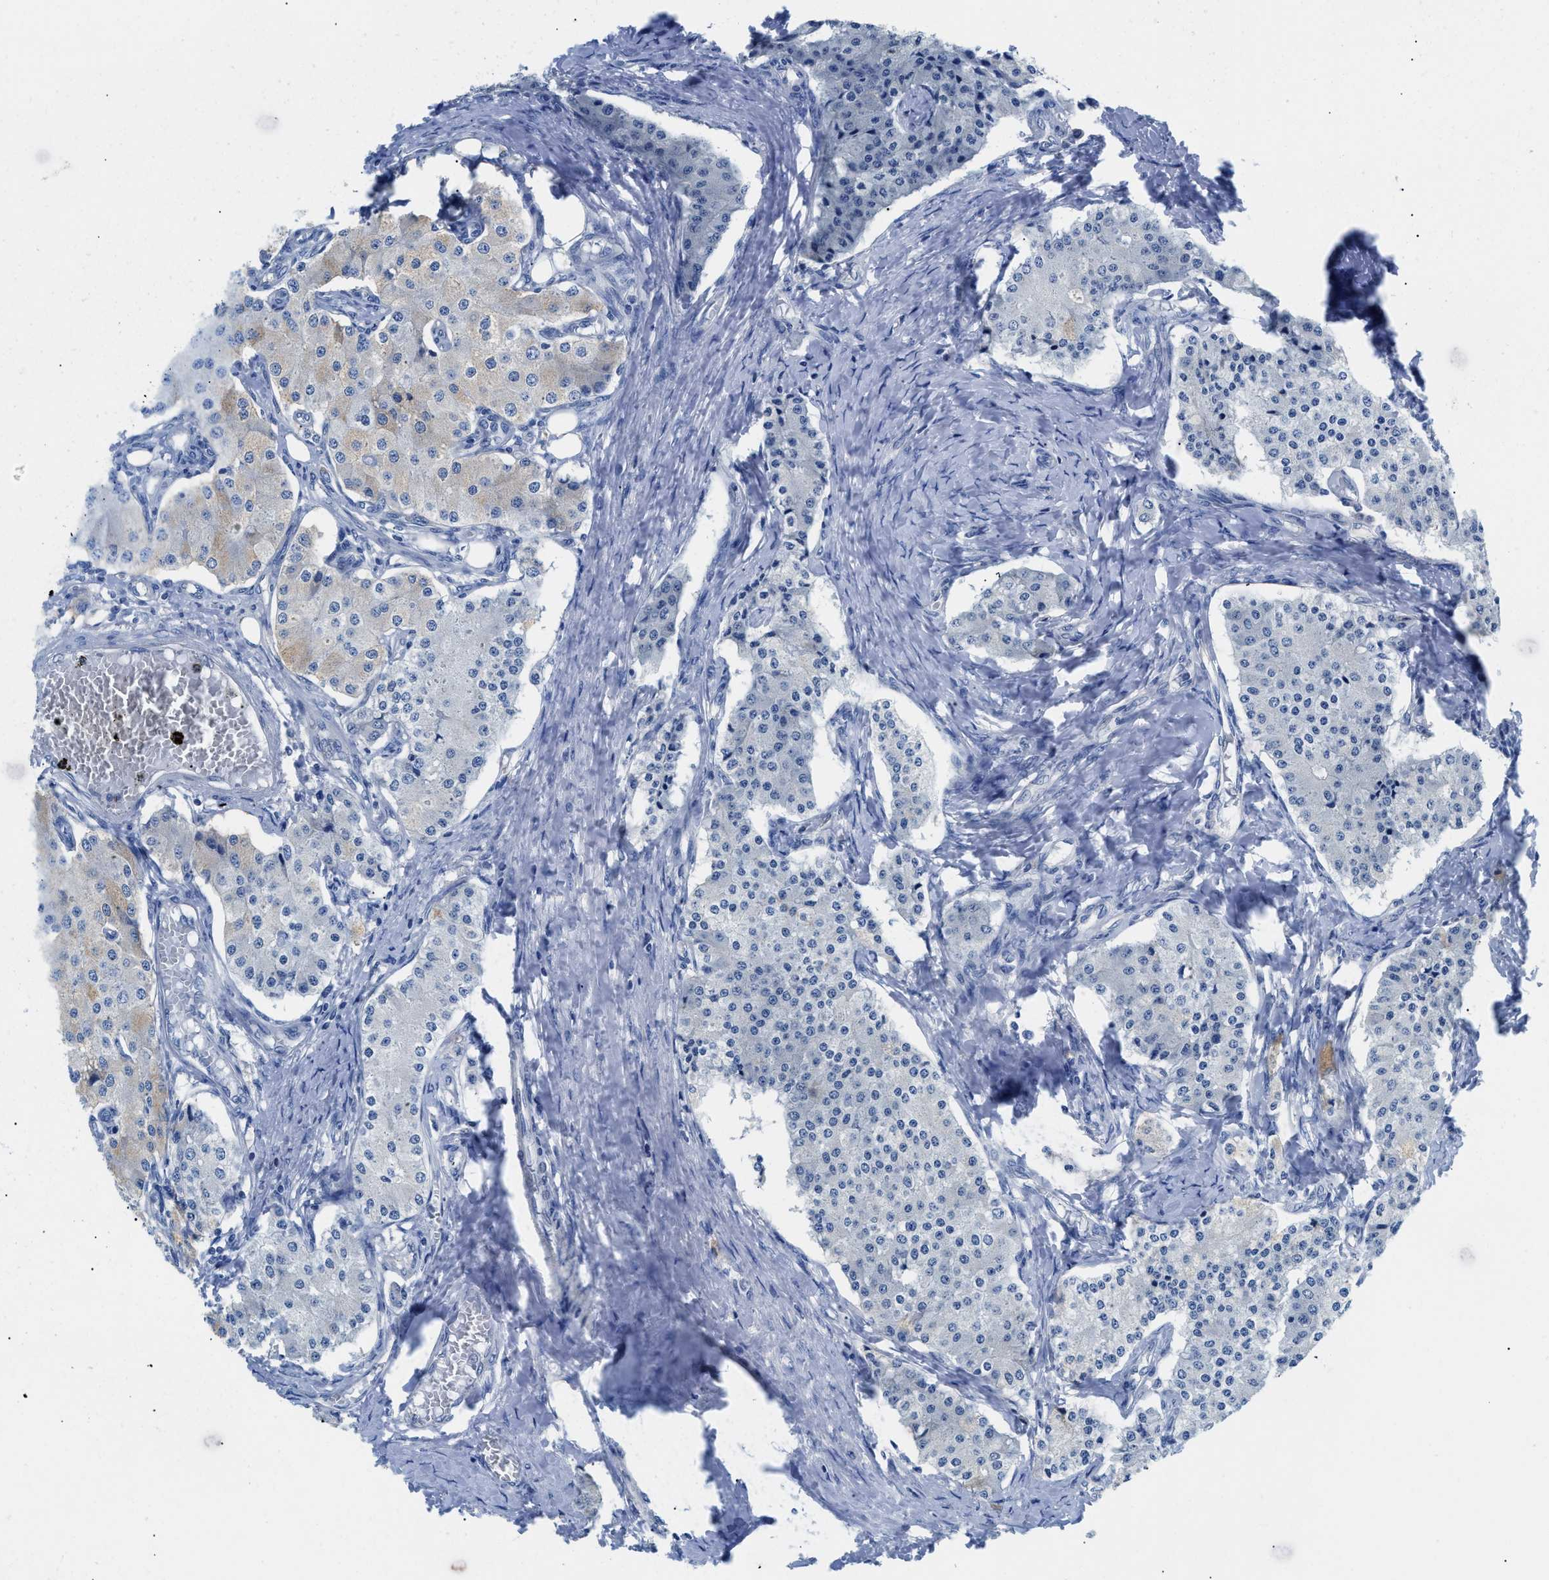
{"staining": {"intensity": "weak", "quantity": "<25%", "location": "cytoplasmic/membranous"}, "tissue": "carcinoid", "cell_type": "Tumor cells", "image_type": "cancer", "snomed": [{"axis": "morphology", "description": "Carcinoid, malignant, NOS"}, {"axis": "topography", "description": "Colon"}], "caption": "Malignant carcinoid was stained to show a protein in brown. There is no significant staining in tumor cells. Brightfield microscopy of immunohistochemistry (IHC) stained with DAB (3,3'-diaminobenzidine) (brown) and hematoxylin (blue), captured at high magnification.", "gene": "SLC10A6", "patient": {"sex": "female", "age": 52}}